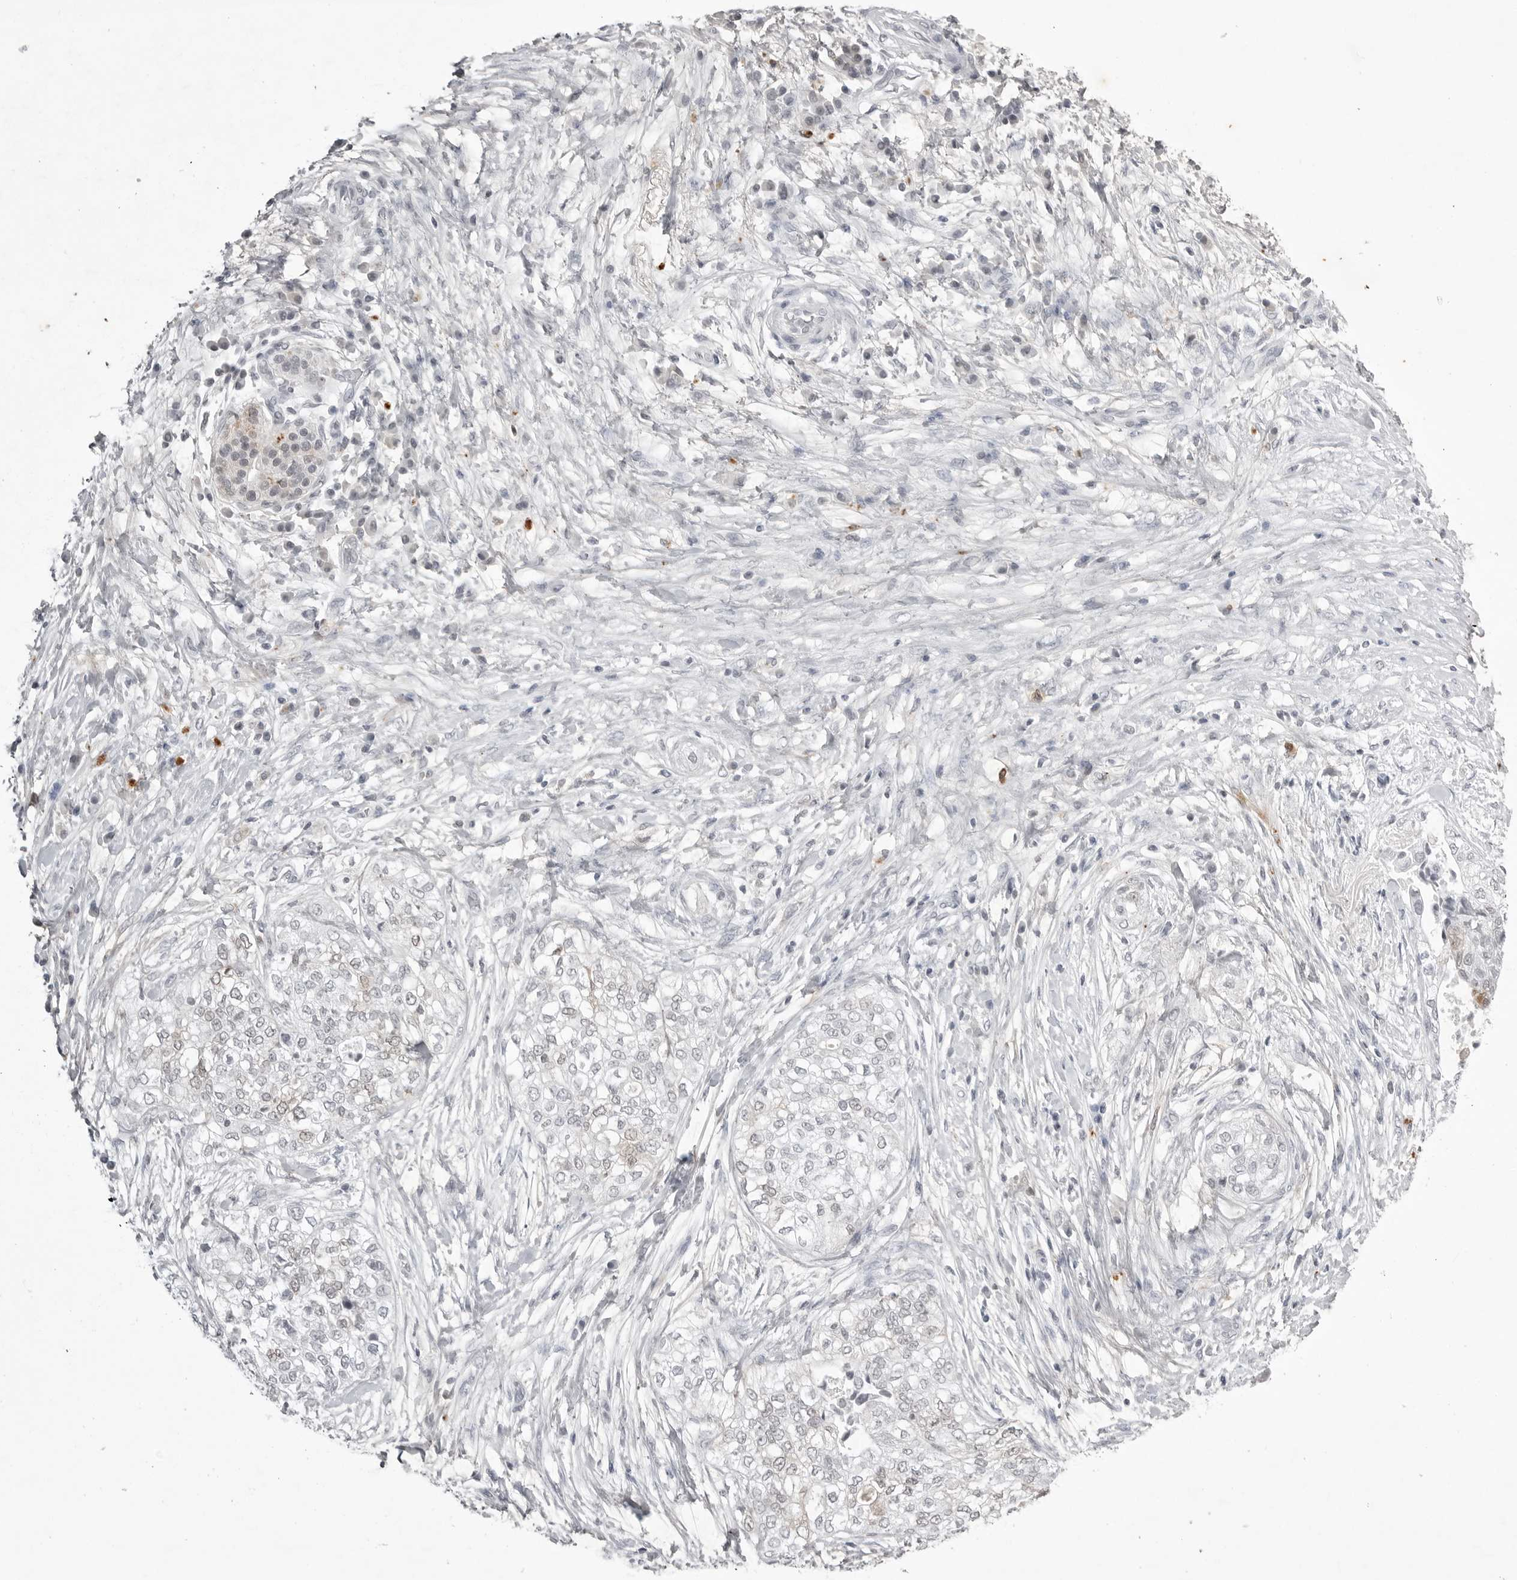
{"staining": {"intensity": "weak", "quantity": "<25%", "location": "cytoplasmic/membranous"}, "tissue": "pancreatic cancer", "cell_type": "Tumor cells", "image_type": "cancer", "snomed": [{"axis": "morphology", "description": "Adenocarcinoma, NOS"}, {"axis": "topography", "description": "Pancreas"}], "caption": "Immunohistochemical staining of pancreatic adenocarcinoma reveals no significant staining in tumor cells.", "gene": "RRM1", "patient": {"sex": "male", "age": 72}}